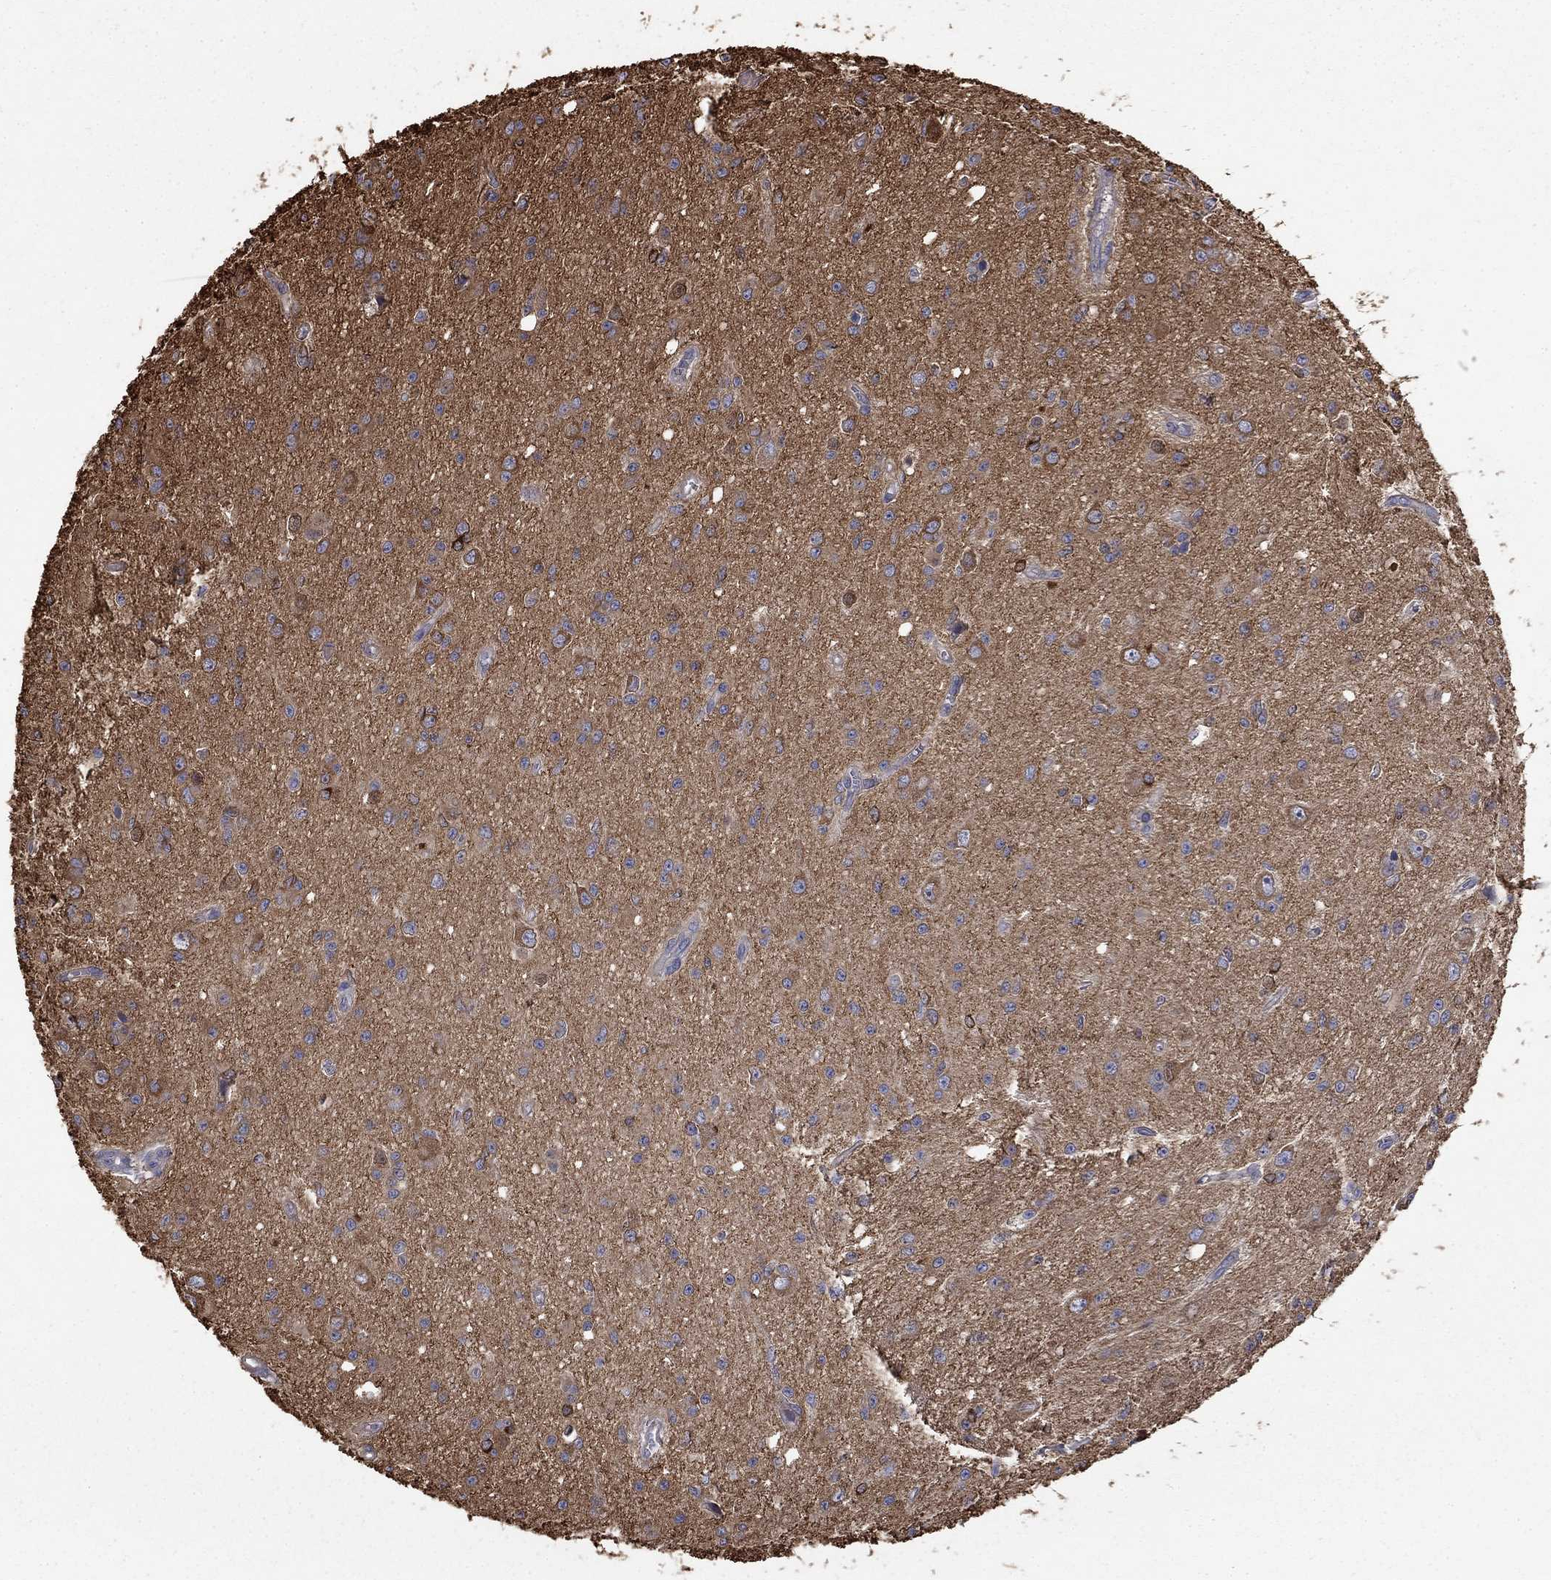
{"staining": {"intensity": "negative", "quantity": "none", "location": "none"}, "tissue": "glioma", "cell_type": "Tumor cells", "image_type": "cancer", "snomed": [{"axis": "morphology", "description": "Glioma, malignant, Low grade"}, {"axis": "topography", "description": "Brain"}], "caption": "DAB immunohistochemical staining of human malignant glioma (low-grade) demonstrates no significant positivity in tumor cells.", "gene": "DPYSL2", "patient": {"sex": "female", "age": 45}}